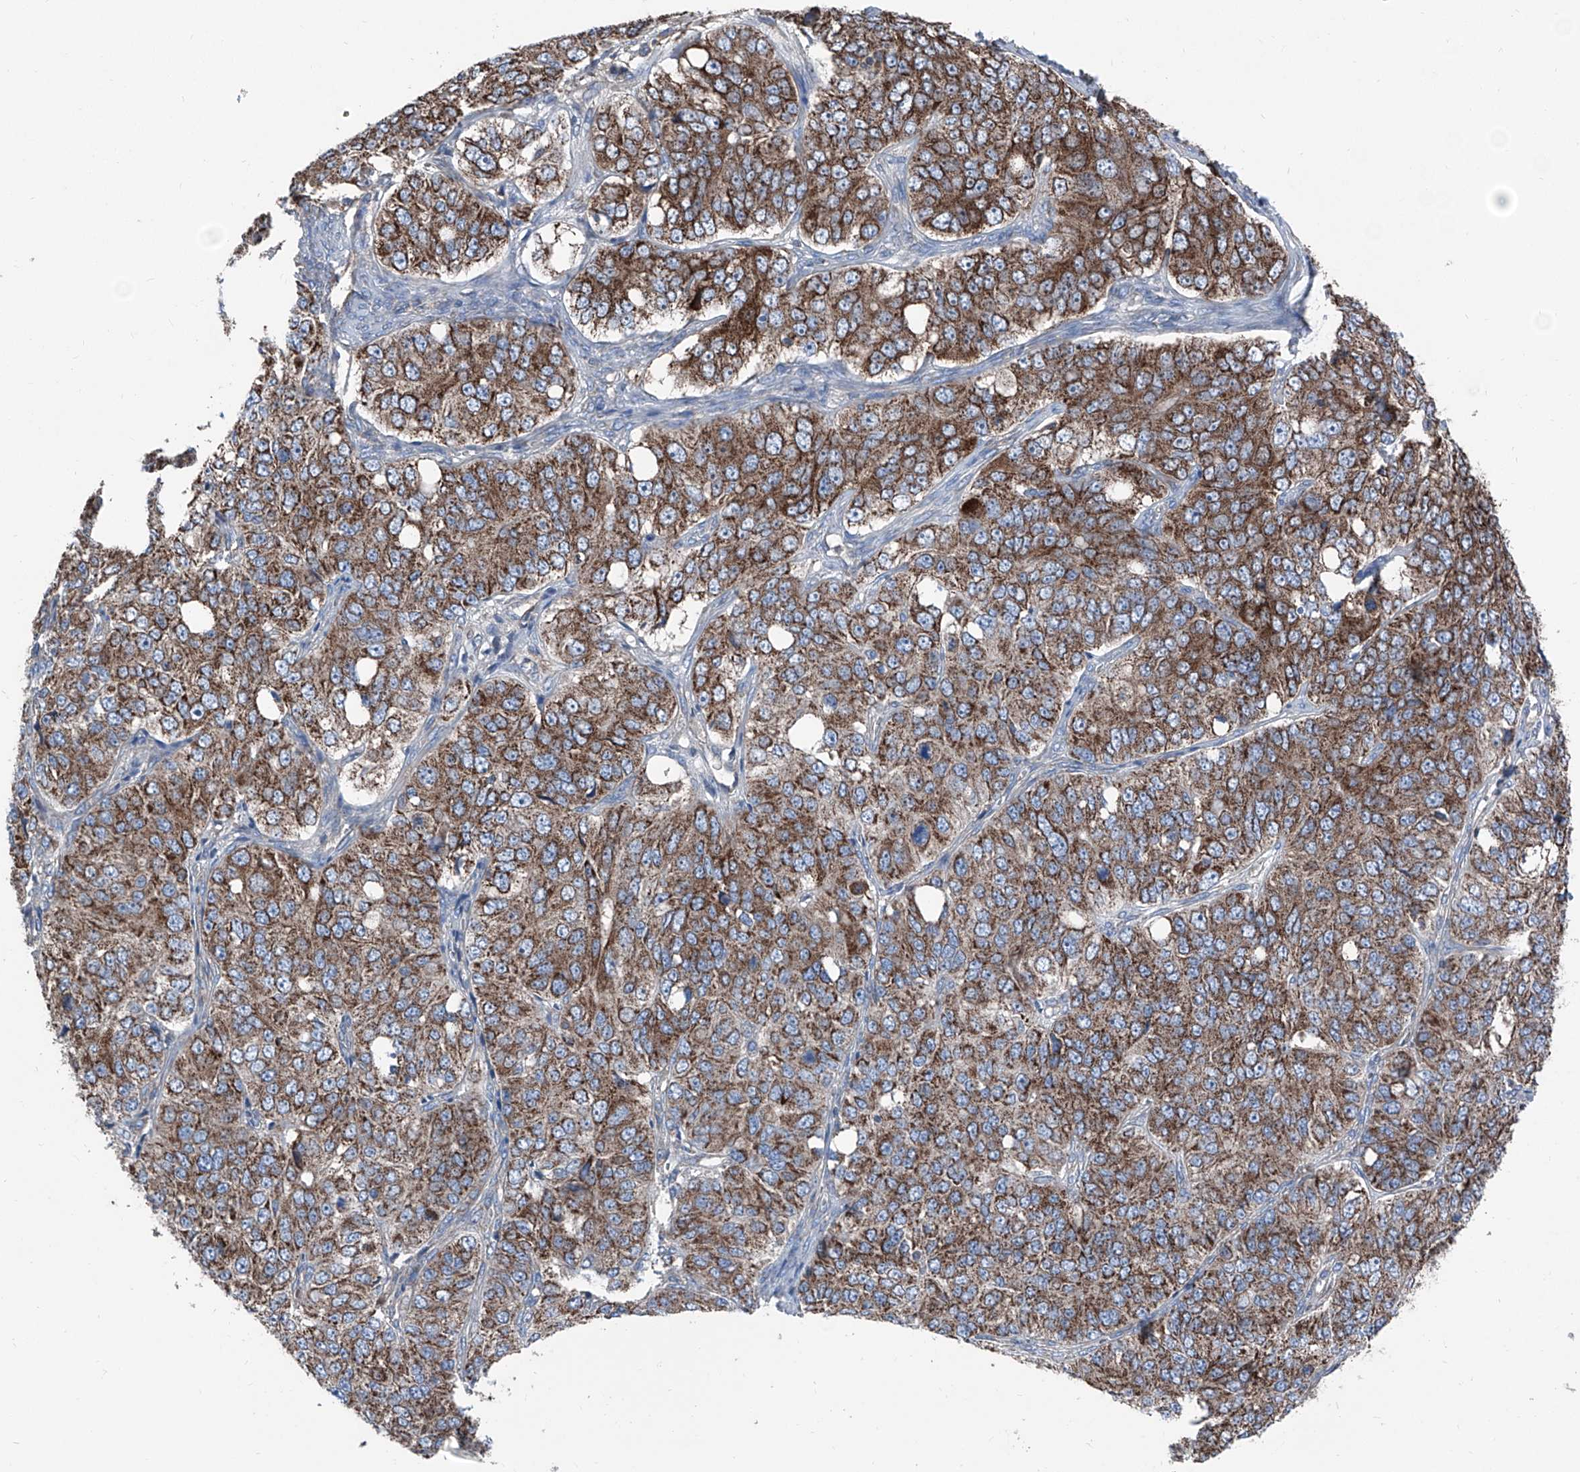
{"staining": {"intensity": "strong", "quantity": ">75%", "location": "cytoplasmic/membranous"}, "tissue": "ovarian cancer", "cell_type": "Tumor cells", "image_type": "cancer", "snomed": [{"axis": "morphology", "description": "Carcinoma, endometroid"}, {"axis": "topography", "description": "Ovary"}], "caption": "DAB immunohistochemical staining of human endometroid carcinoma (ovarian) exhibits strong cytoplasmic/membranous protein staining in about >75% of tumor cells. (brown staining indicates protein expression, while blue staining denotes nuclei).", "gene": "GPAT3", "patient": {"sex": "female", "age": 51}}